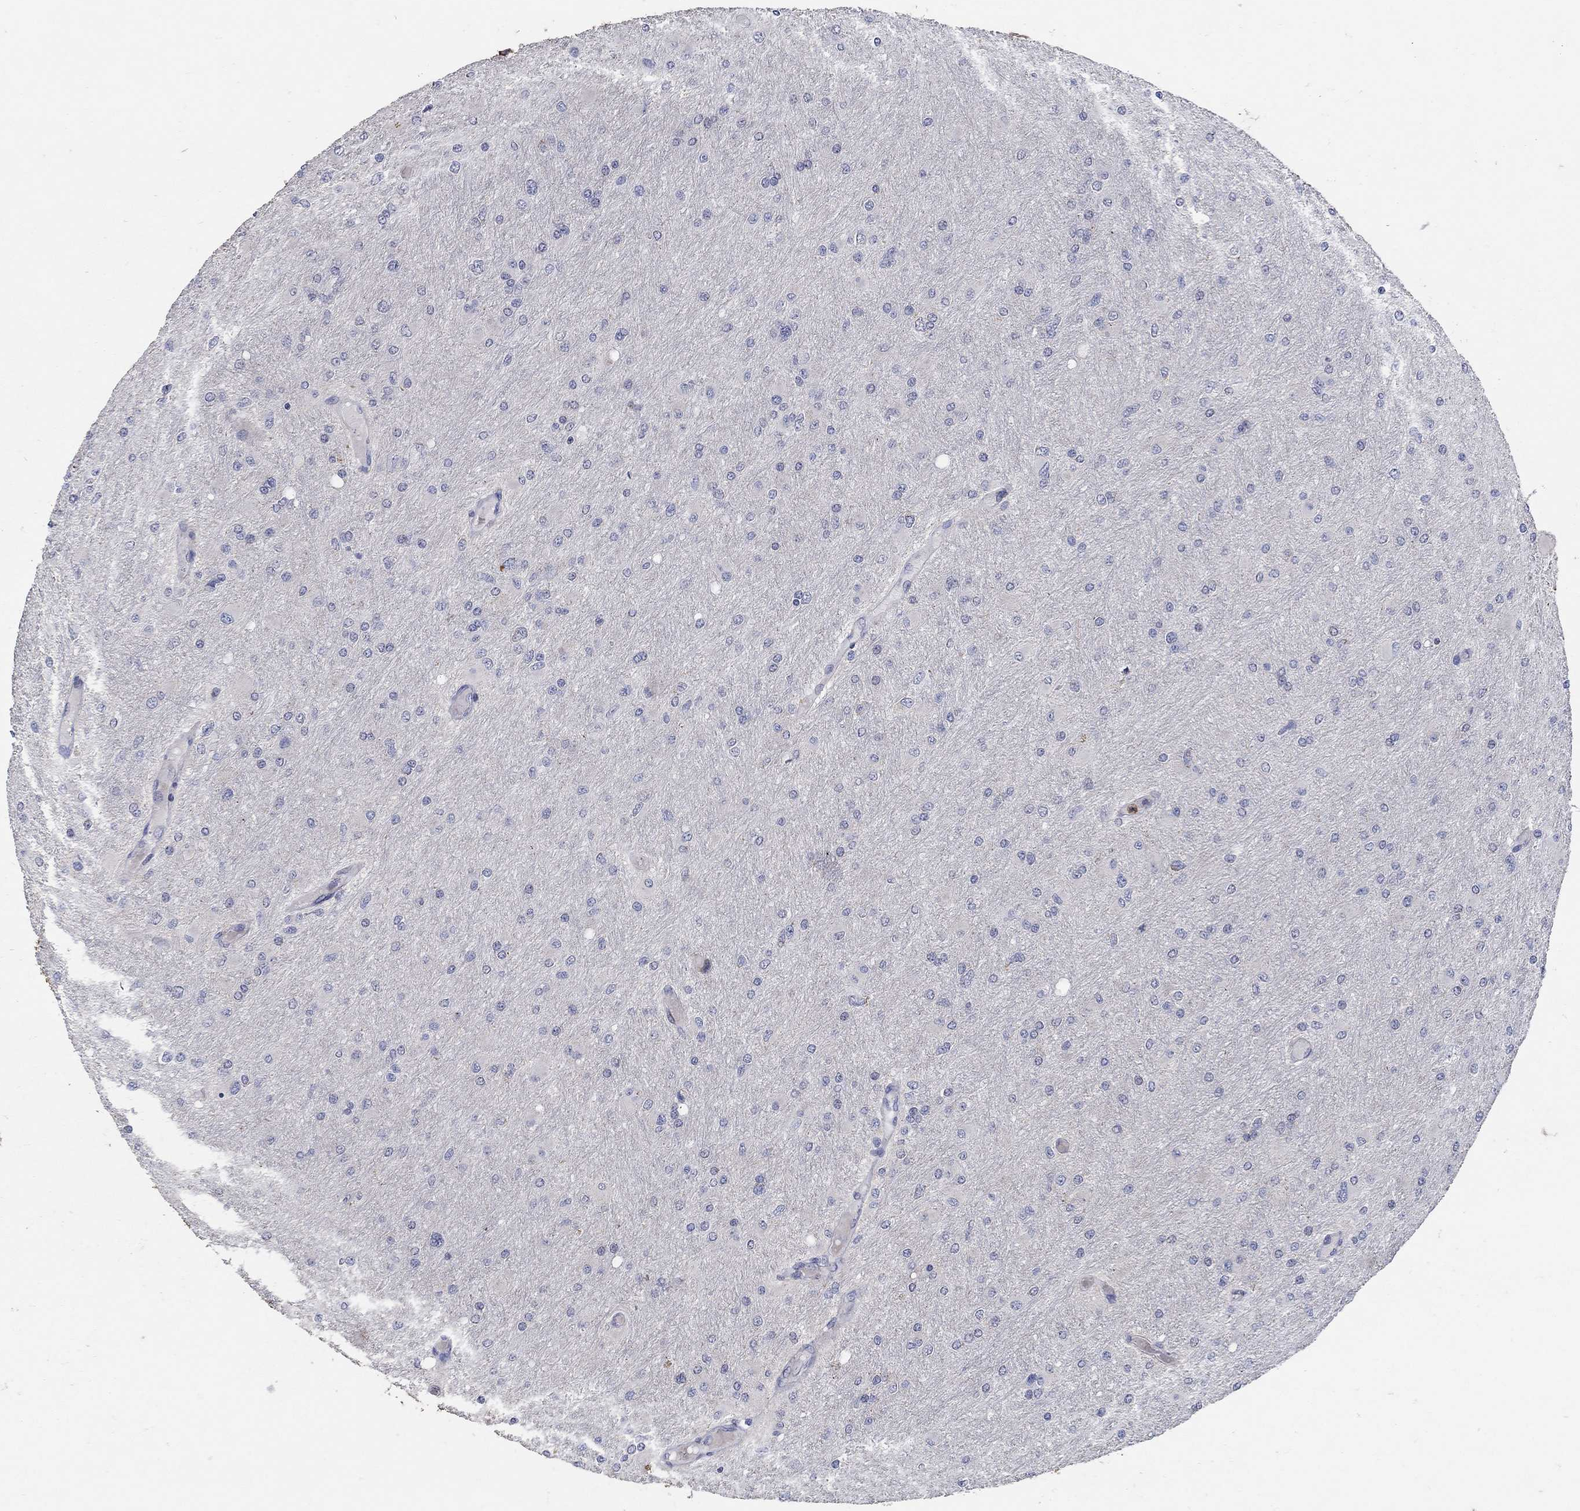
{"staining": {"intensity": "strong", "quantity": "<25%", "location": "cytoplasmic/membranous"}, "tissue": "glioma", "cell_type": "Tumor cells", "image_type": "cancer", "snomed": [{"axis": "morphology", "description": "Glioma, malignant, High grade"}, {"axis": "topography", "description": "Cerebral cortex"}], "caption": "Glioma tissue exhibits strong cytoplasmic/membranous expression in approximately <25% of tumor cells, visualized by immunohistochemistry.", "gene": "HMX2", "patient": {"sex": "female", "age": 36}}